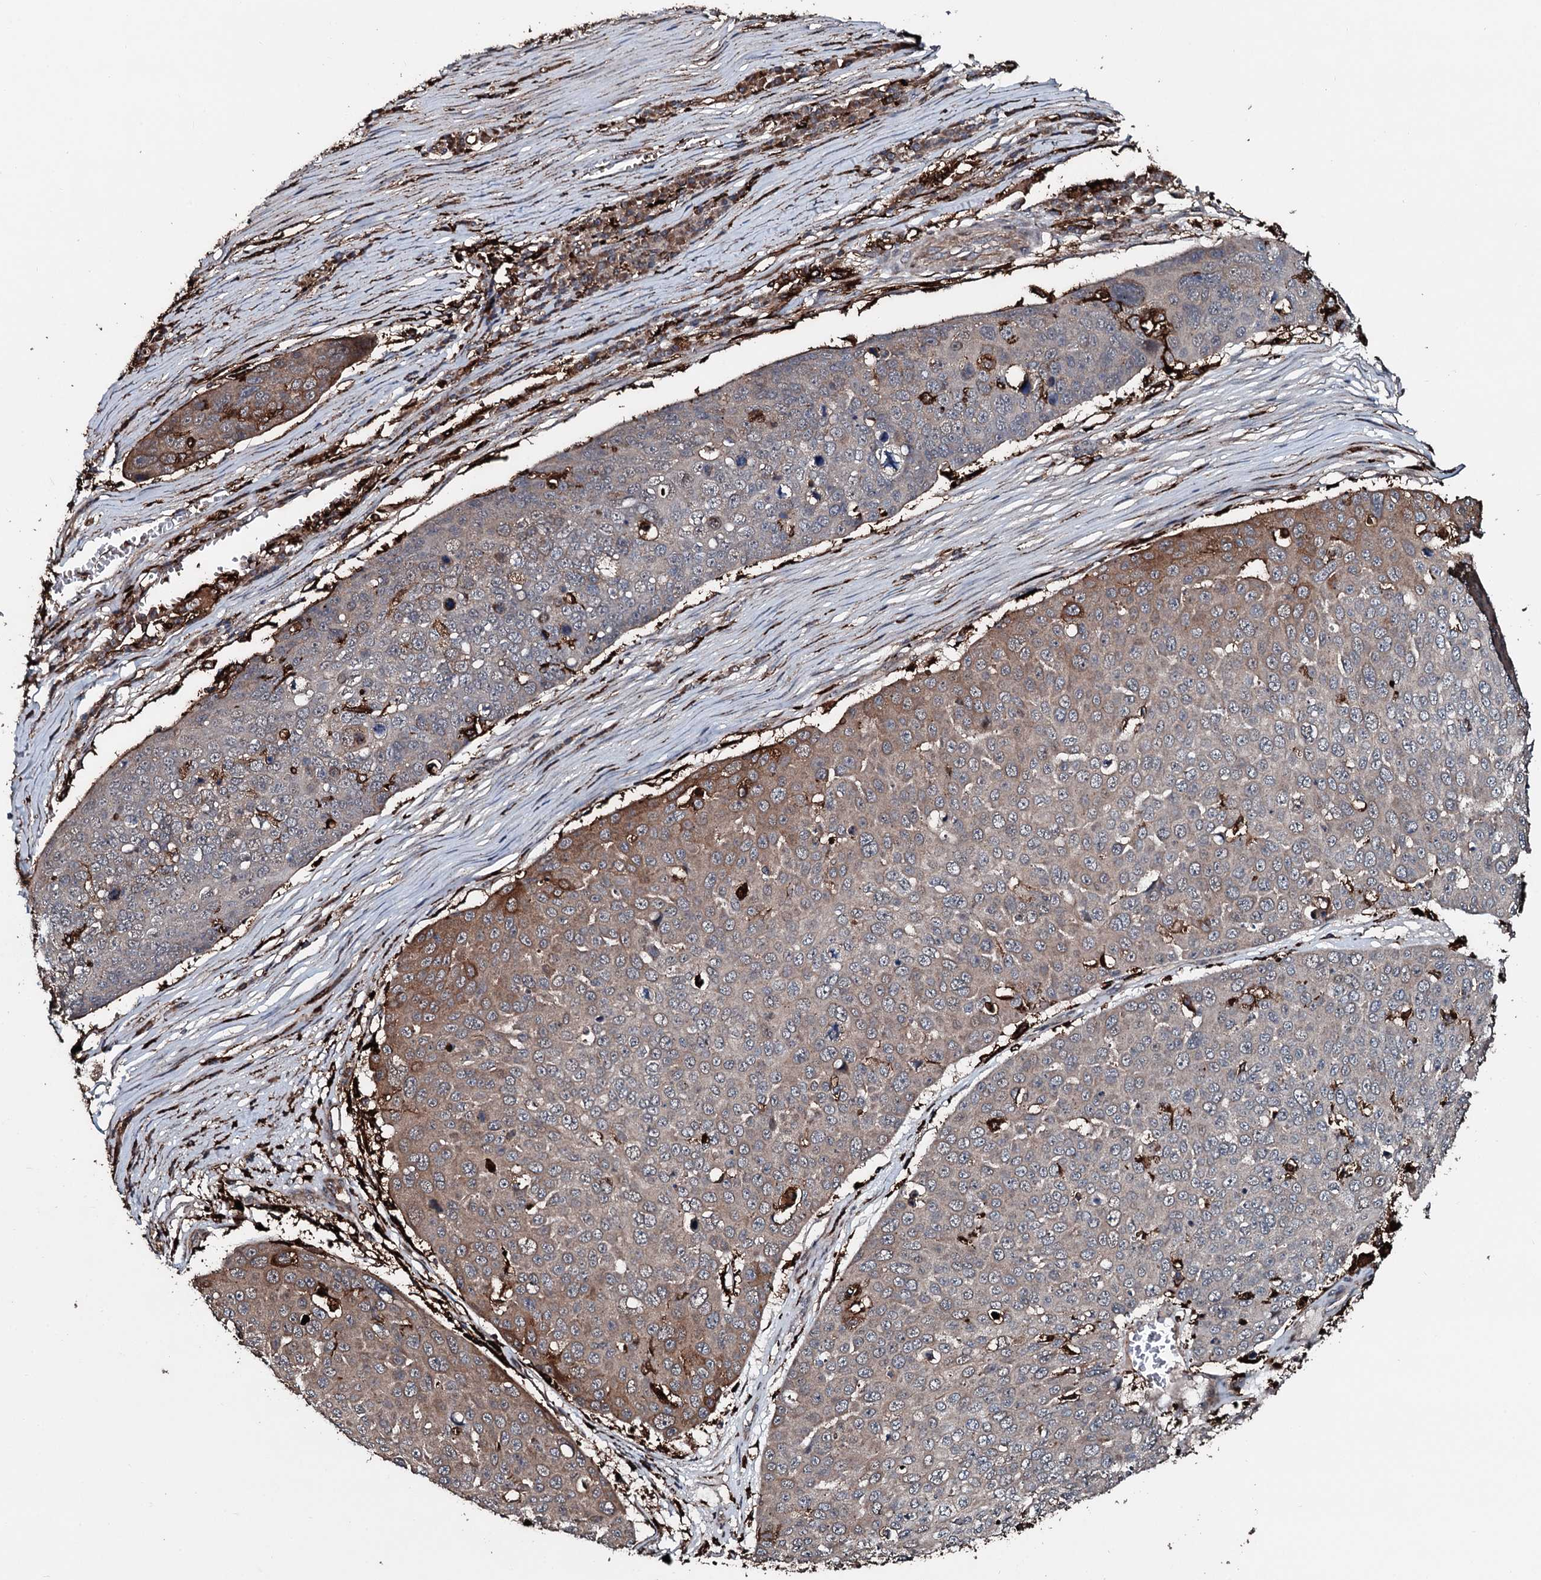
{"staining": {"intensity": "moderate", "quantity": "<25%", "location": "cytoplasmic/membranous"}, "tissue": "skin cancer", "cell_type": "Tumor cells", "image_type": "cancer", "snomed": [{"axis": "morphology", "description": "Squamous cell carcinoma, NOS"}, {"axis": "topography", "description": "Skin"}], "caption": "This image exhibits skin cancer stained with IHC to label a protein in brown. The cytoplasmic/membranous of tumor cells show moderate positivity for the protein. Nuclei are counter-stained blue.", "gene": "TPGS2", "patient": {"sex": "male", "age": 71}}